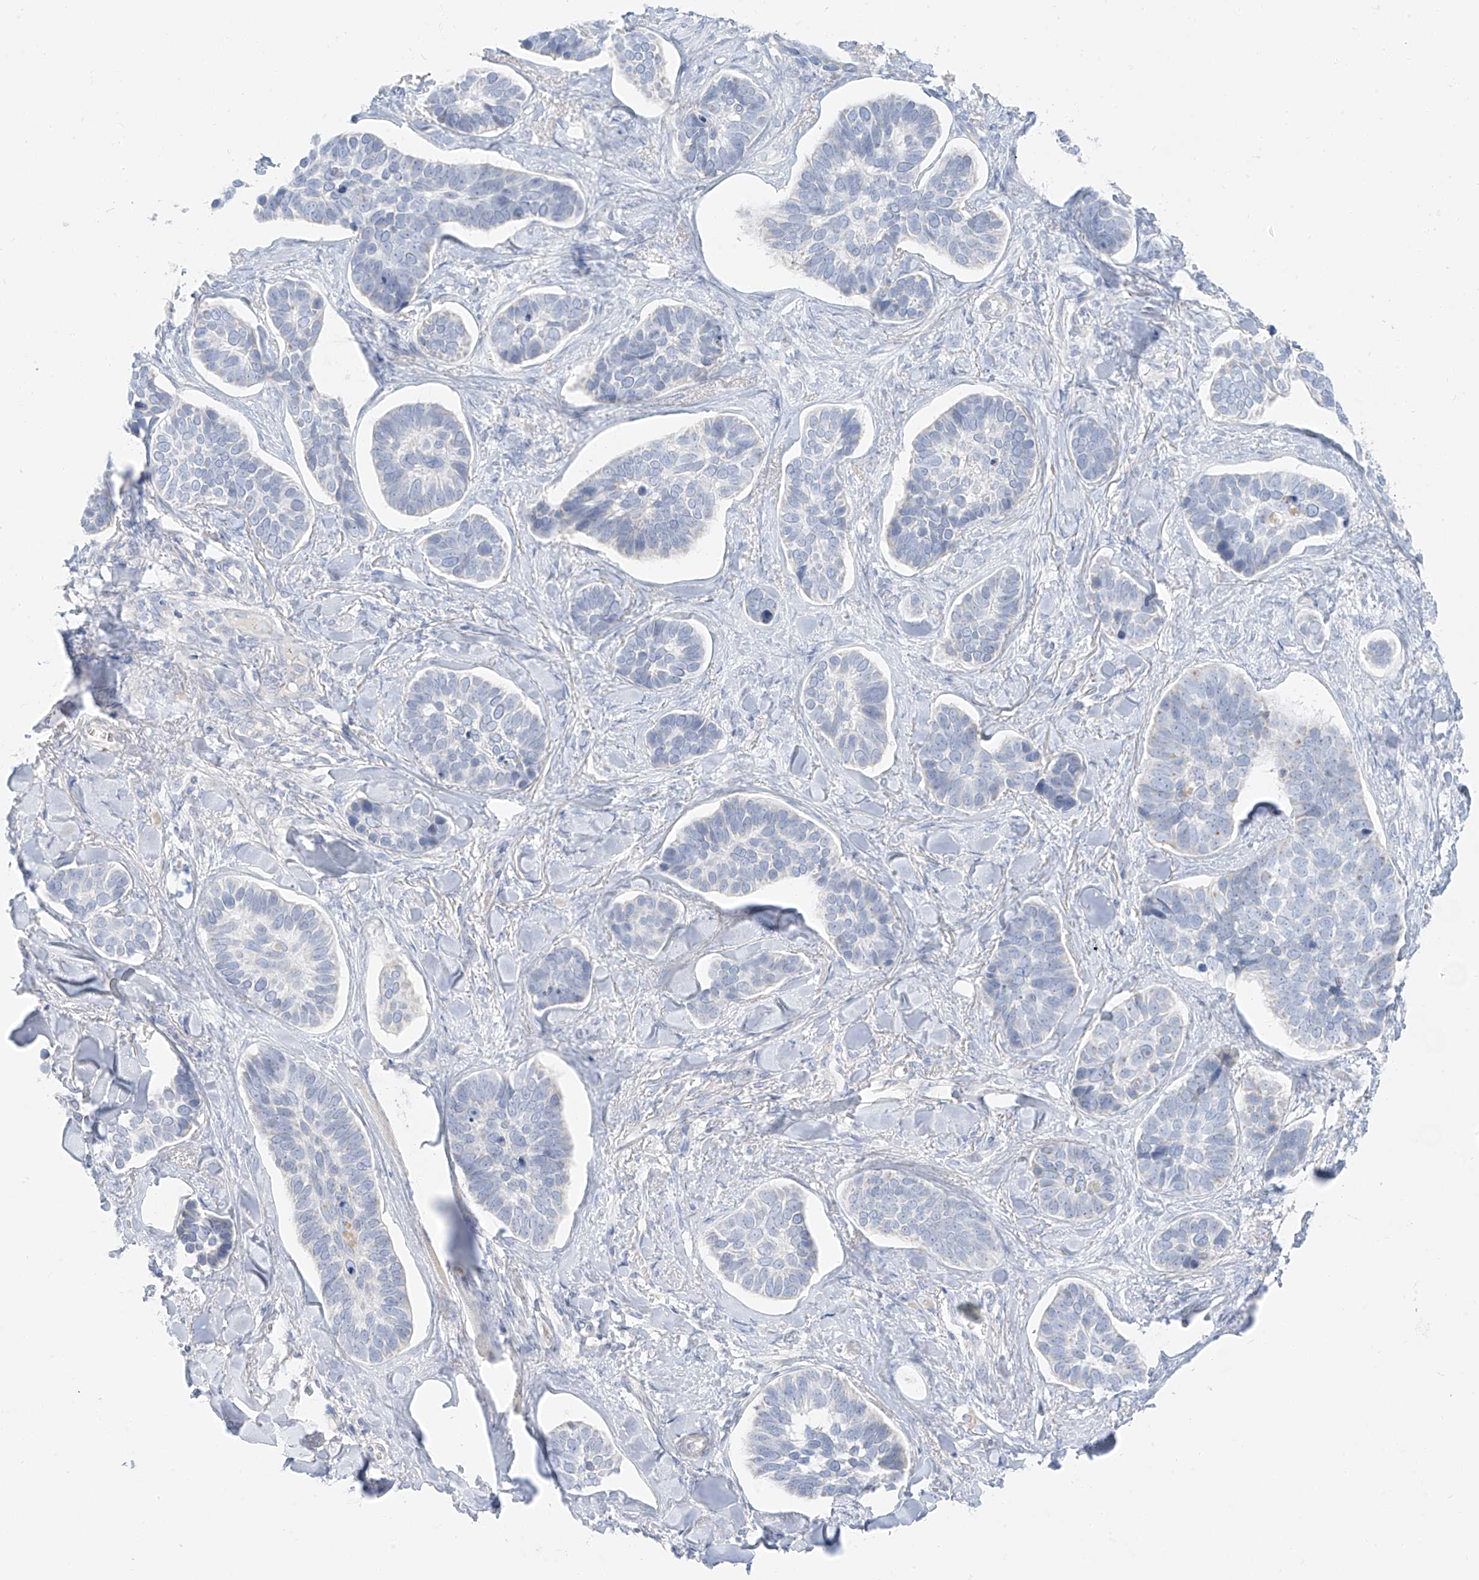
{"staining": {"intensity": "negative", "quantity": "none", "location": "none"}, "tissue": "skin cancer", "cell_type": "Tumor cells", "image_type": "cancer", "snomed": [{"axis": "morphology", "description": "Basal cell carcinoma"}, {"axis": "topography", "description": "Skin"}], "caption": "DAB (3,3'-diaminobenzidine) immunohistochemical staining of human basal cell carcinoma (skin) demonstrates no significant expression in tumor cells.", "gene": "PGC", "patient": {"sex": "male", "age": 62}}